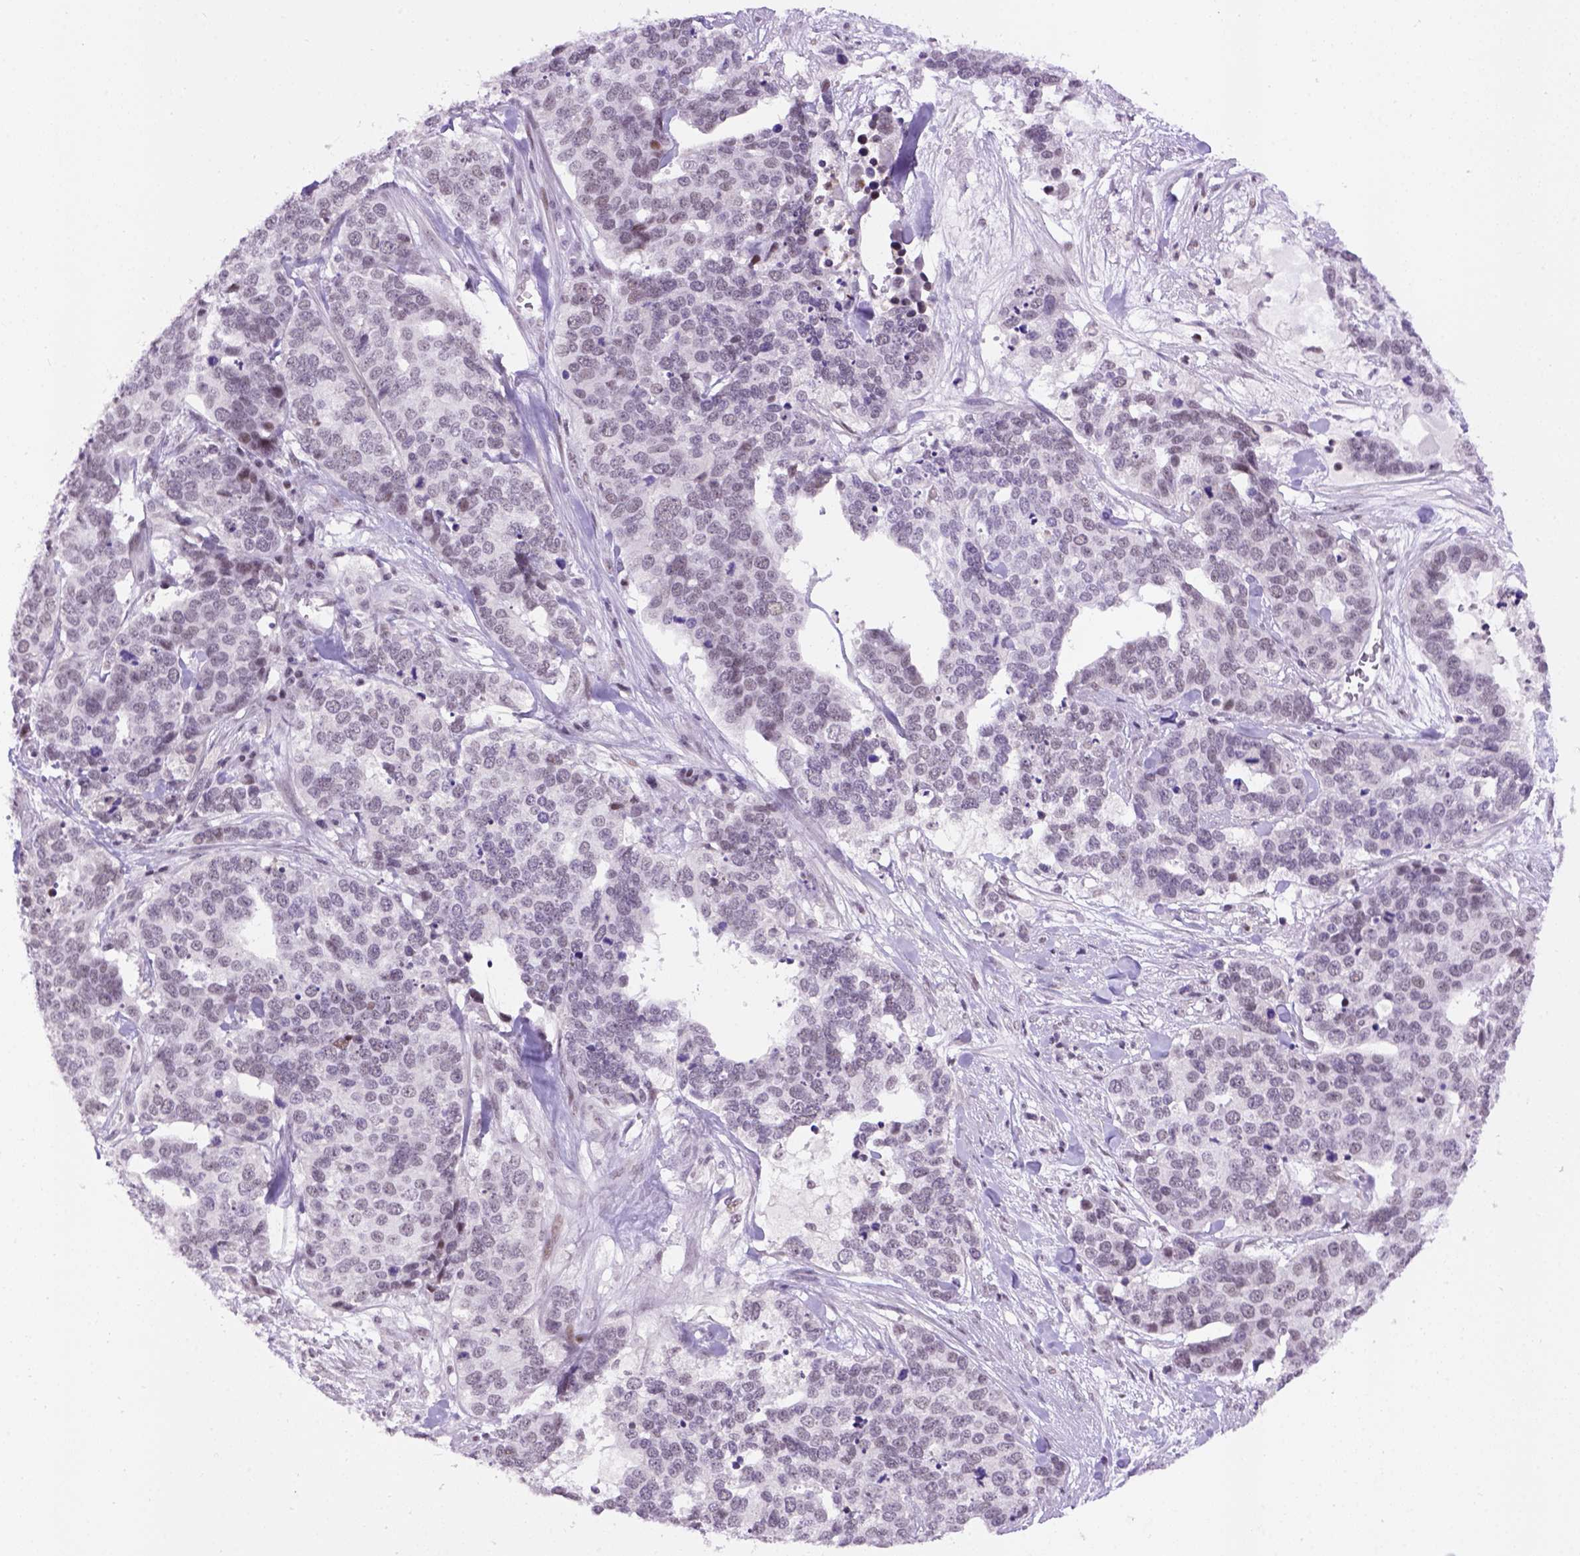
{"staining": {"intensity": "weak", "quantity": "<25%", "location": "nuclear"}, "tissue": "ovarian cancer", "cell_type": "Tumor cells", "image_type": "cancer", "snomed": [{"axis": "morphology", "description": "Carcinoma, endometroid"}, {"axis": "topography", "description": "Ovary"}], "caption": "IHC micrograph of neoplastic tissue: human ovarian cancer (endometroid carcinoma) stained with DAB (3,3'-diaminobenzidine) shows no significant protein expression in tumor cells.", "gene": "TBPL1", "patient": {"sex": "female", "age": 65}}